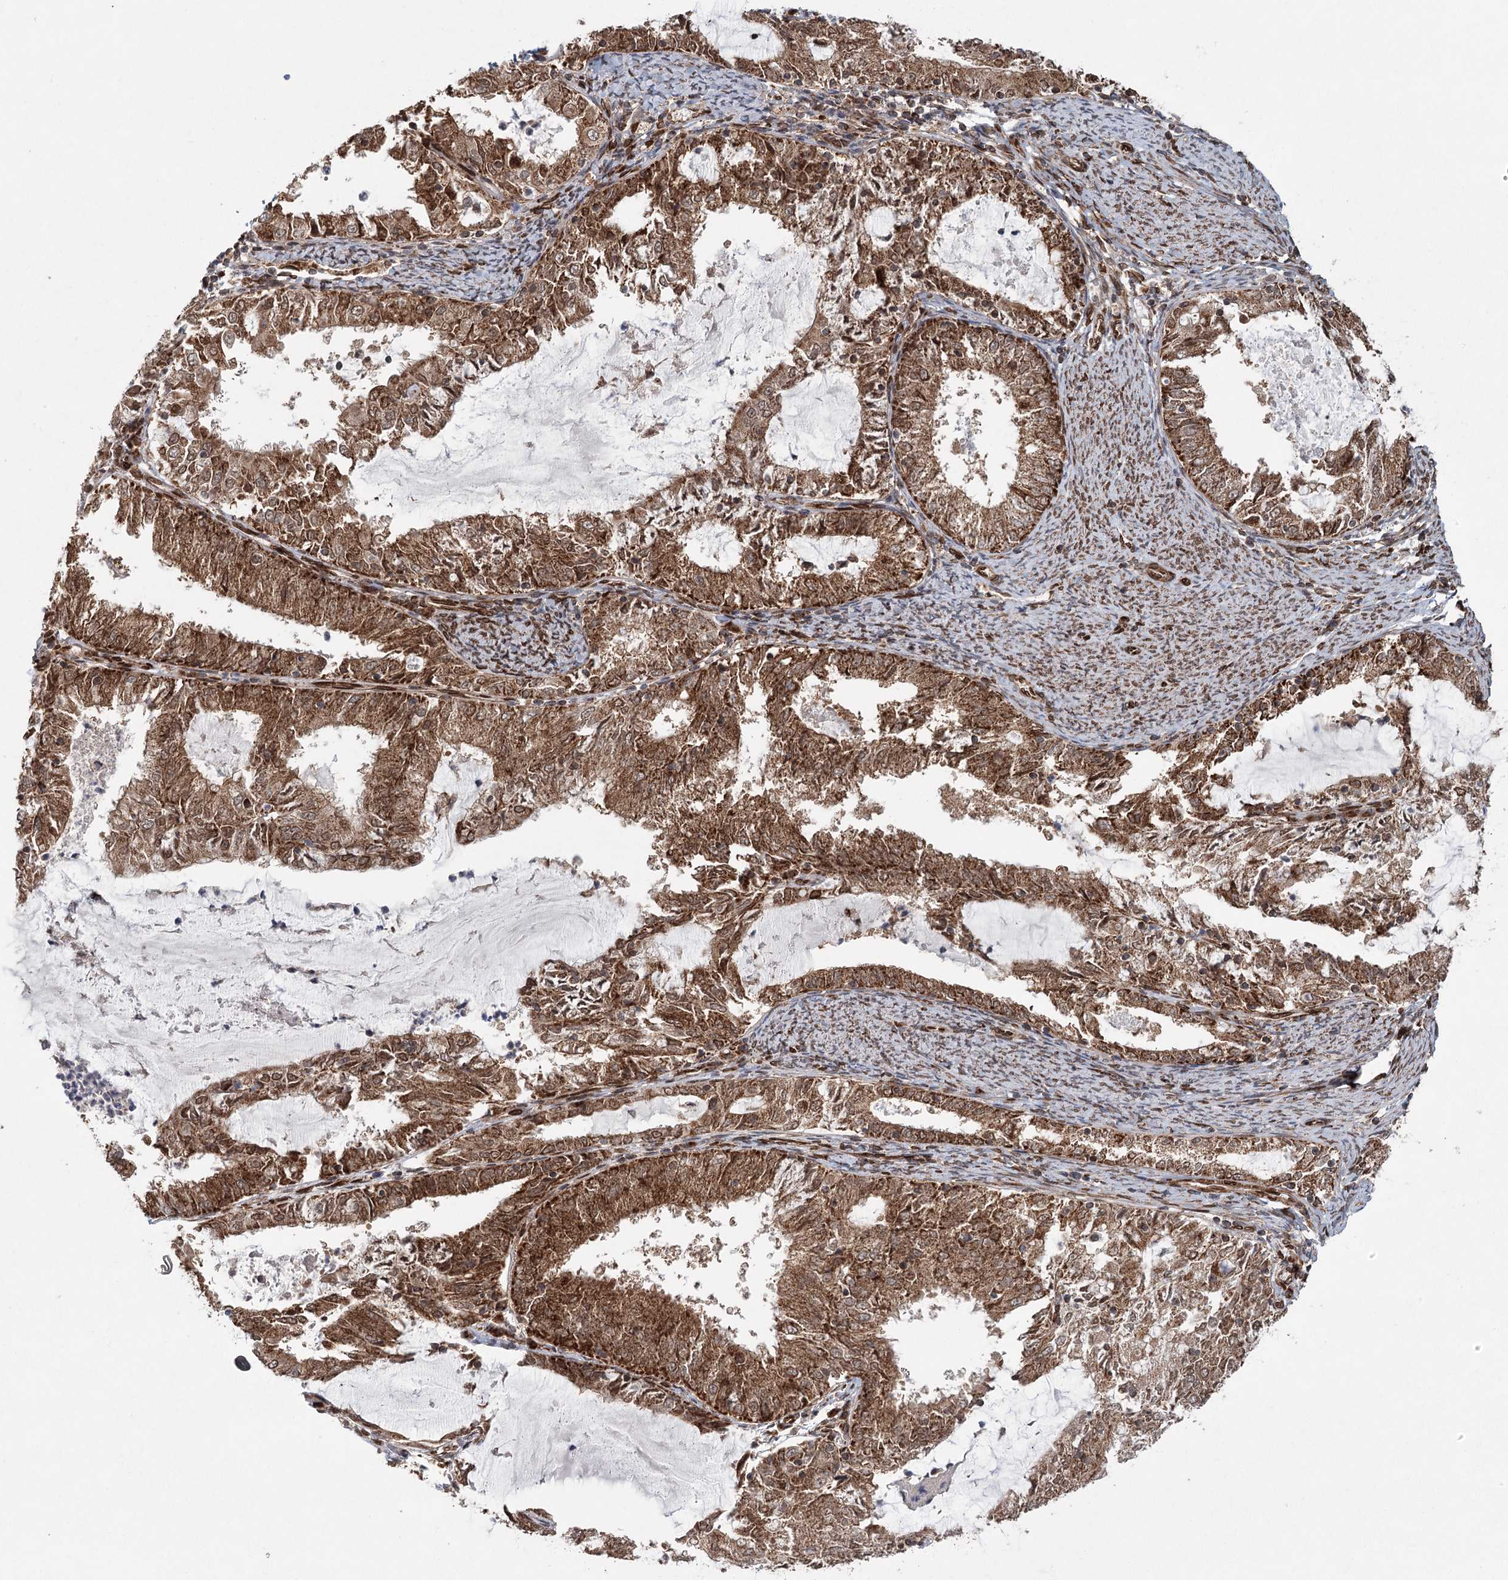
{"staining": {"intensity": "strong", "quantity": ">75%", "location": "cytoplasmic/membranous"}, "tissue": "endometrial cancer", "cell_type": "Tumor cells", "image_type": "cancer", "snomed": [{"axis": "morphology", "description": "Adenocarcinoma, NOS"}, {"axis": "topography", "description": "Endometrium"}], "caption": "Immunohistochemical staining of human endometrial cancer (adenocarcinoma) reveals high levels of strong cytoplasmic/membranous protein expression in approximately >75% of tumor cells. Using DAB (brown) and hematoxylin (blue) stains, captured at high magnification using brightfield microscopy.", "gene": "BCKDHA", "patient": {"sex": "female", "age": 57}}